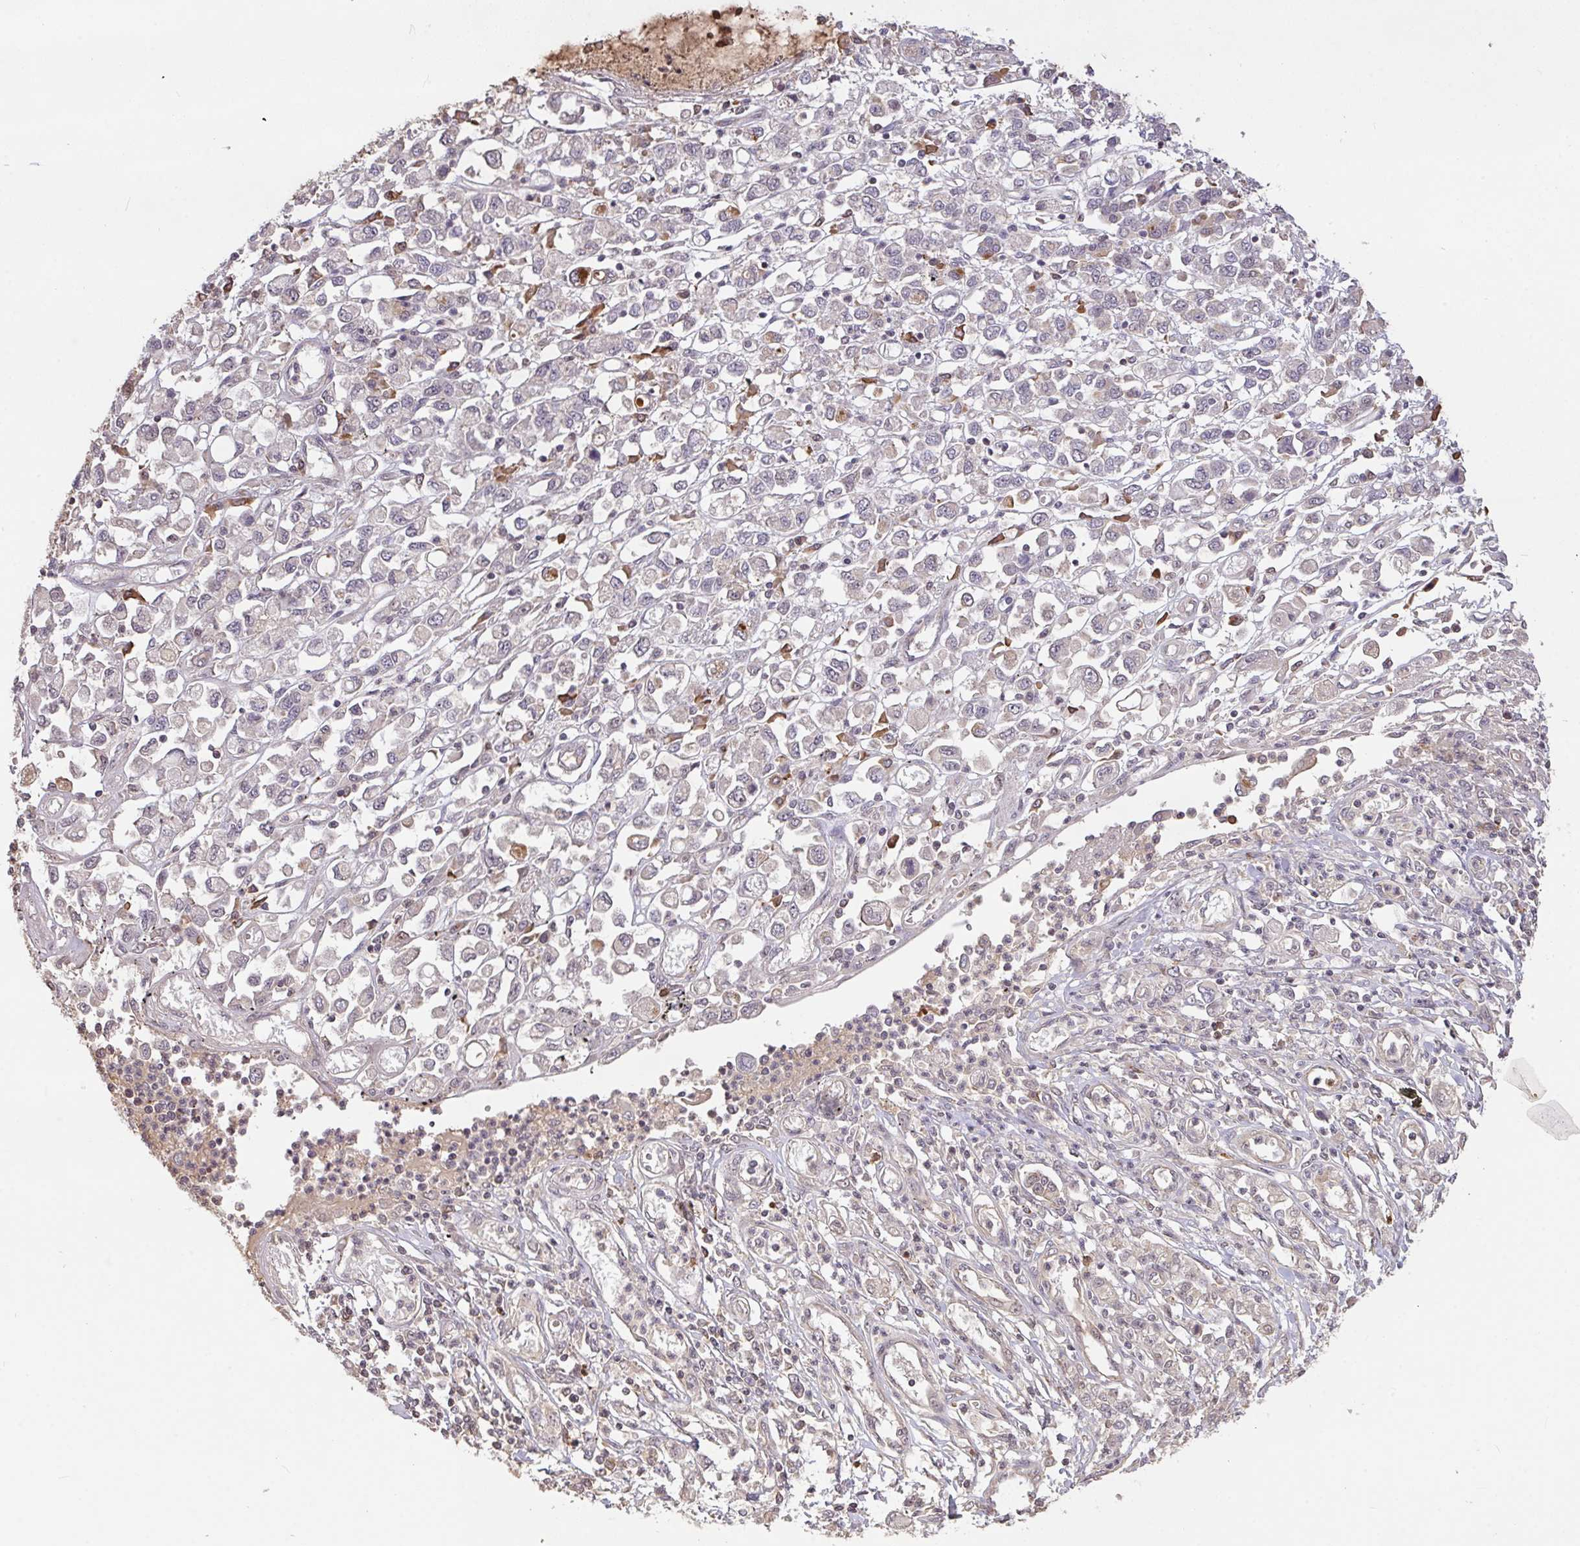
{"staining": {"intensity": "negative", "quantity": "none", "location": "none"}, "tissue": "stomach cancer", "cell_type": "Tumor cells", "image_type": "cancer", "snomed": [{"axis": "morphology", "description": "Adenocarcinoma, NOS"}, {"axis": "topography", "description": "Stomach"}], "caption": "The immunohistochemistry photomicrograph has no significant expression in tumor cells of stomach adenocarcinoma tissue.", "gene": "FCER1A", "patient": {"sex": "female", "age": 76}}